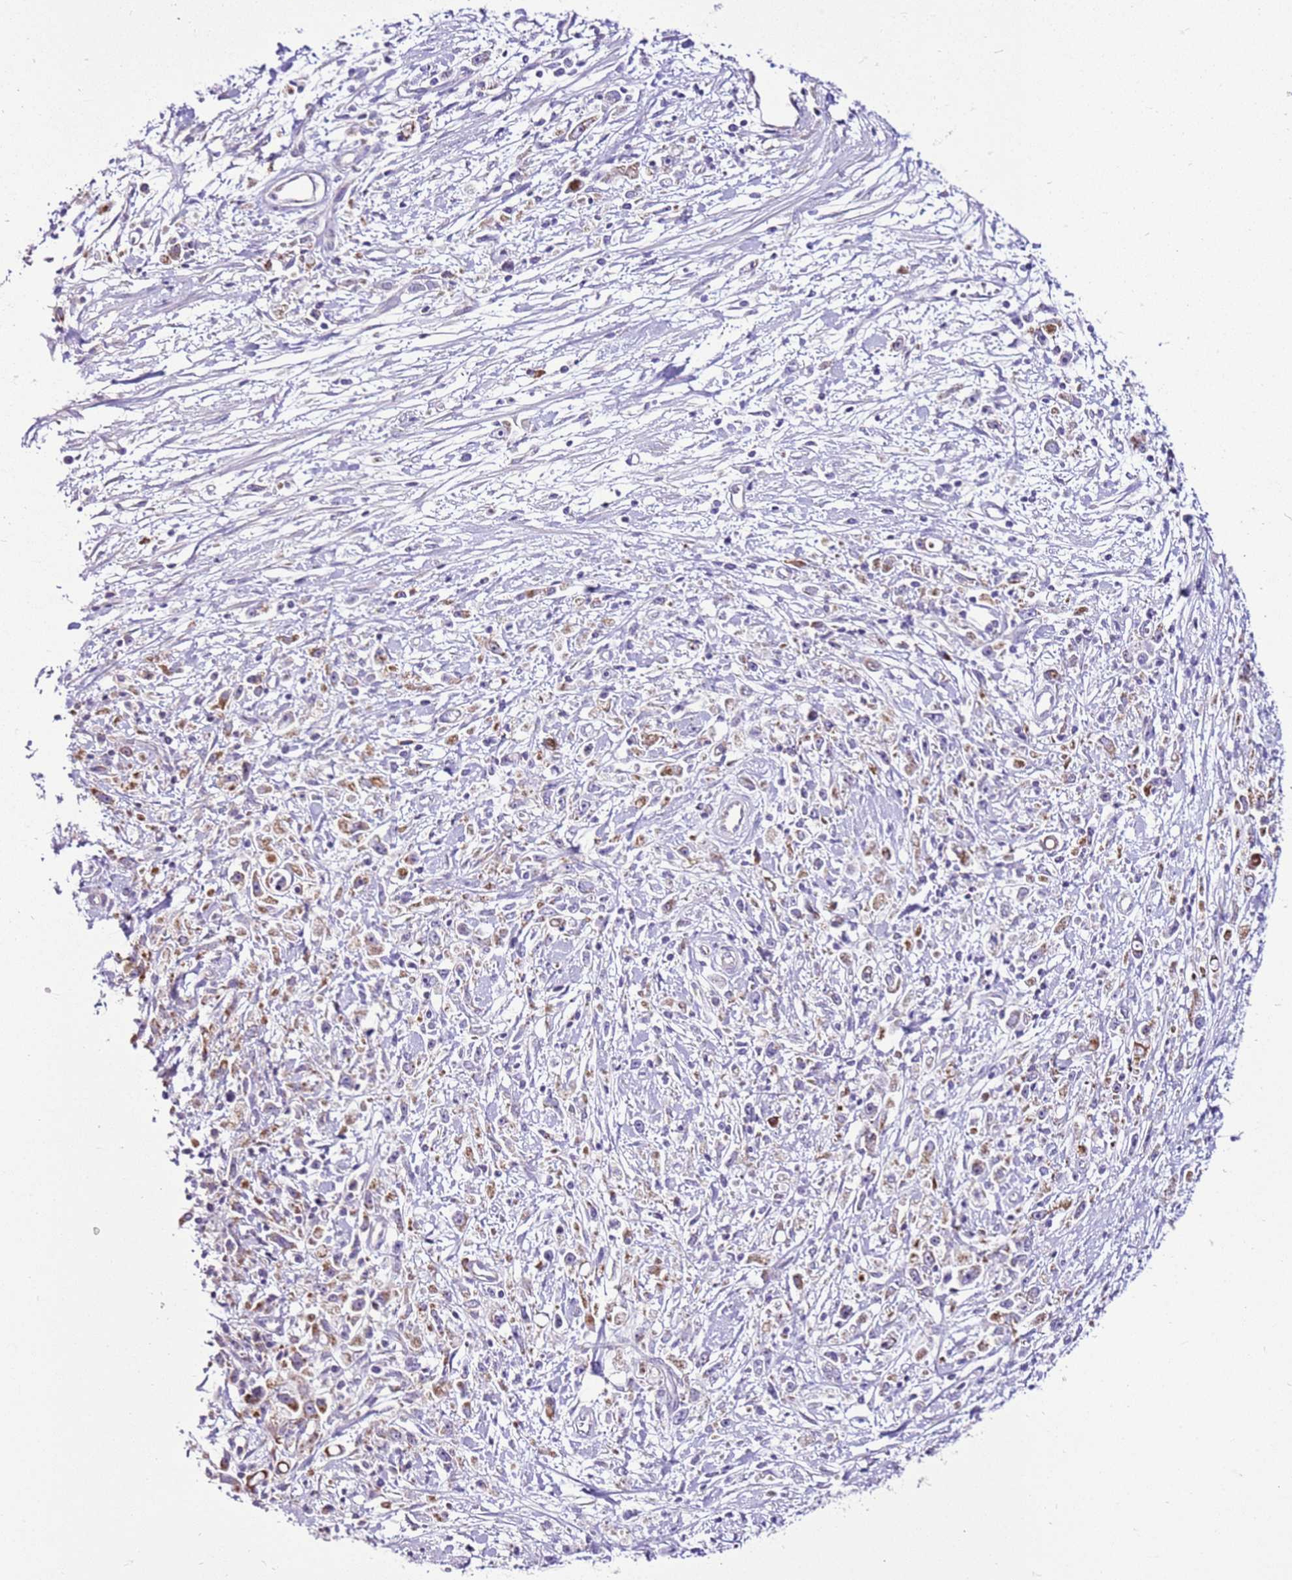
{"staining": {"intensity": "moderate", "quantity": "25%-75%", "location": "cytoplasmic/membranous"}, "tissue": "stomach cancer", "cell_type": "Tumor cells", "image_type": "cancer", "snomed": [{"axis": "morphology", "description": "Adenocarcinoma, NOS"}, {"axis": "topography", "description": "Stomach"}], "caption": "A brown stain highlights moderate cytoplasmic/membranous expression of a protein in human stomach adenocarcinoma tumor cells.", "gene": "MRPL36", "patient": {"sex": "female", "age": 59}}